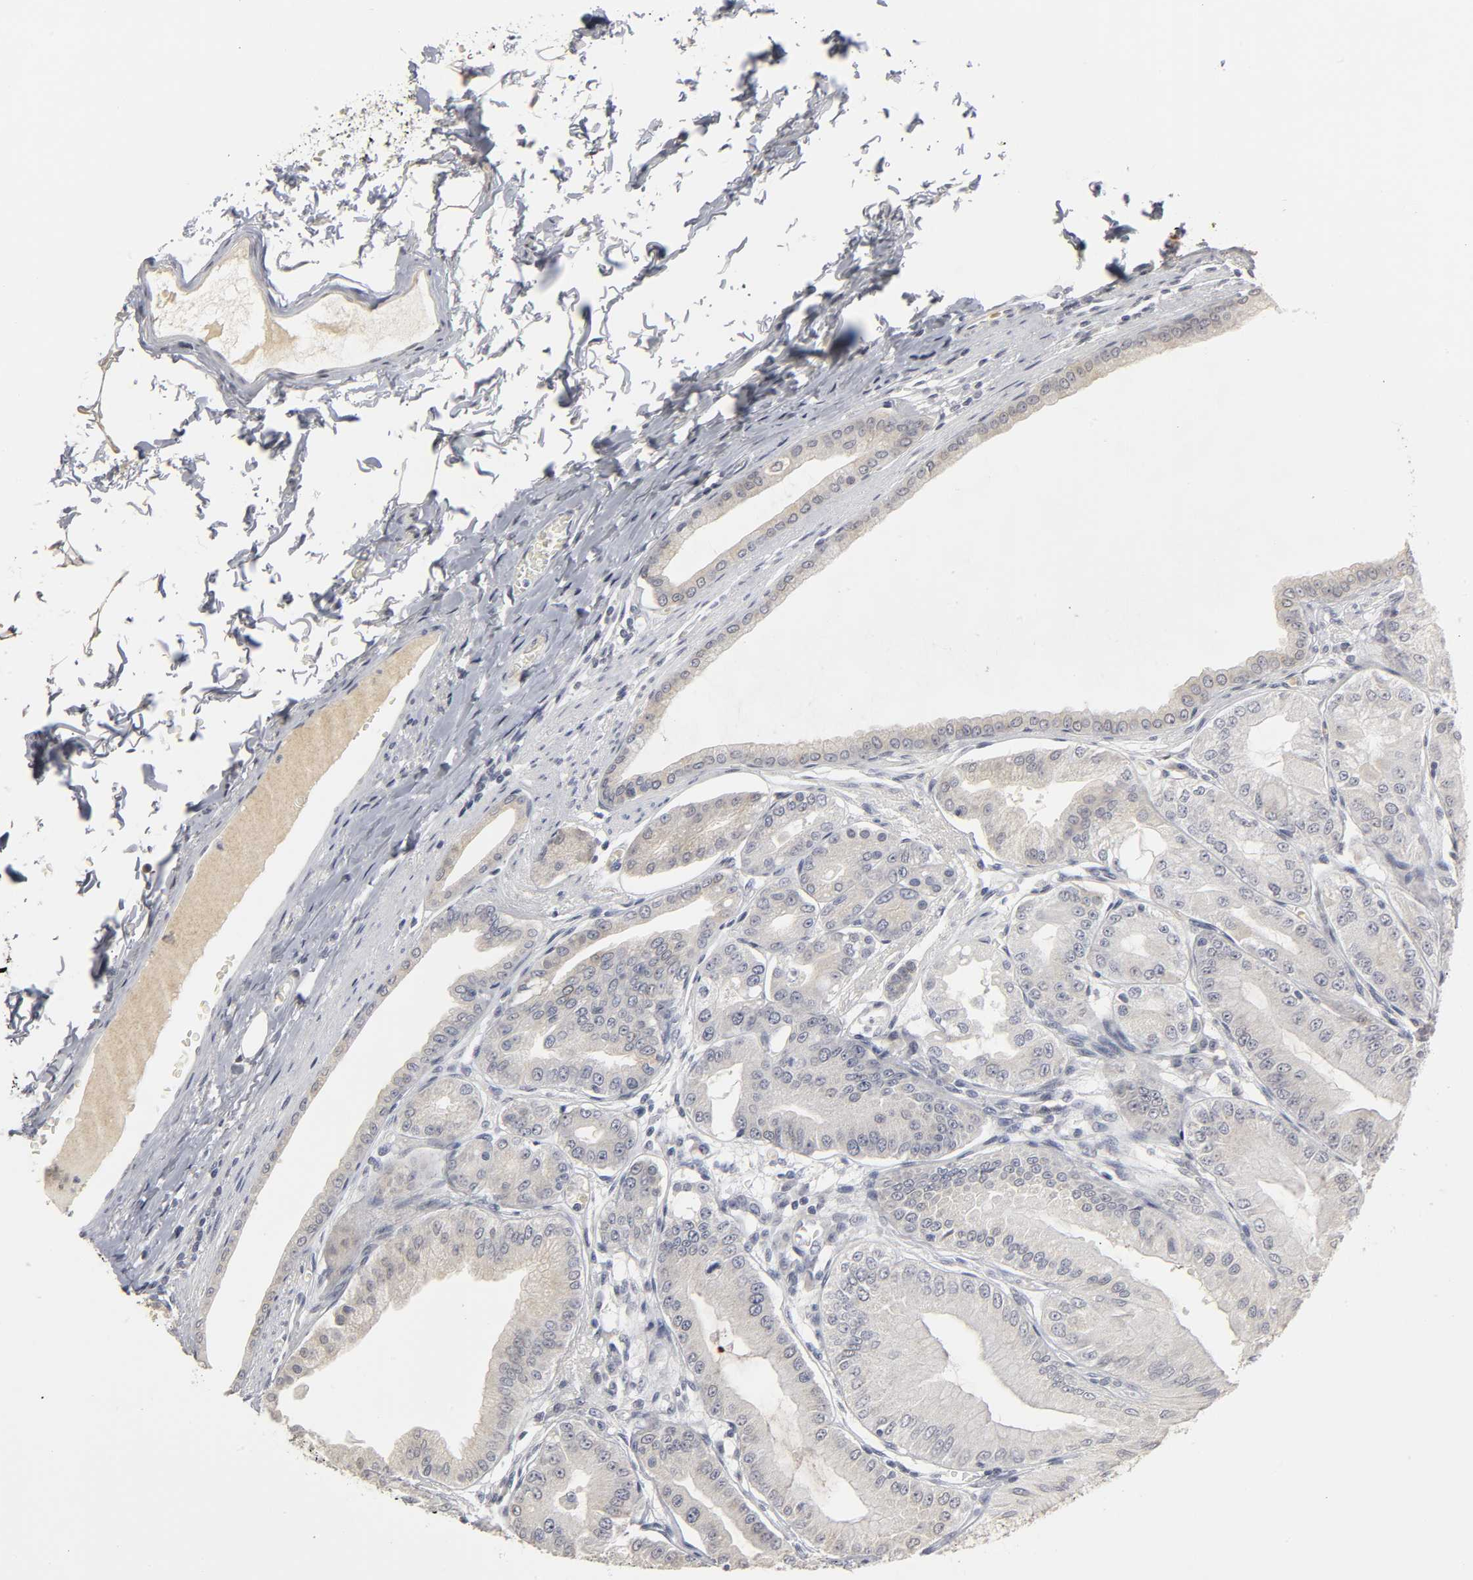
{"staining": {"intensity": "negative", "quantity": "none", "location": "none"}, "tissue": "stomach", "cell_type": "Glandular cells", "image_type": "normal", "snomed": [{"axis": "morphology", "description": "Normal tissue, NOS"}, {"axis": "topography", "description": "Stomach, lower"}], "caption": "High power microscopy image of an IHC photomicrograph of normal stomach, revealing no significant positivity in glandular cells.", "gene": "TCAP", "patient": {"sex": "male", "age": 71}}